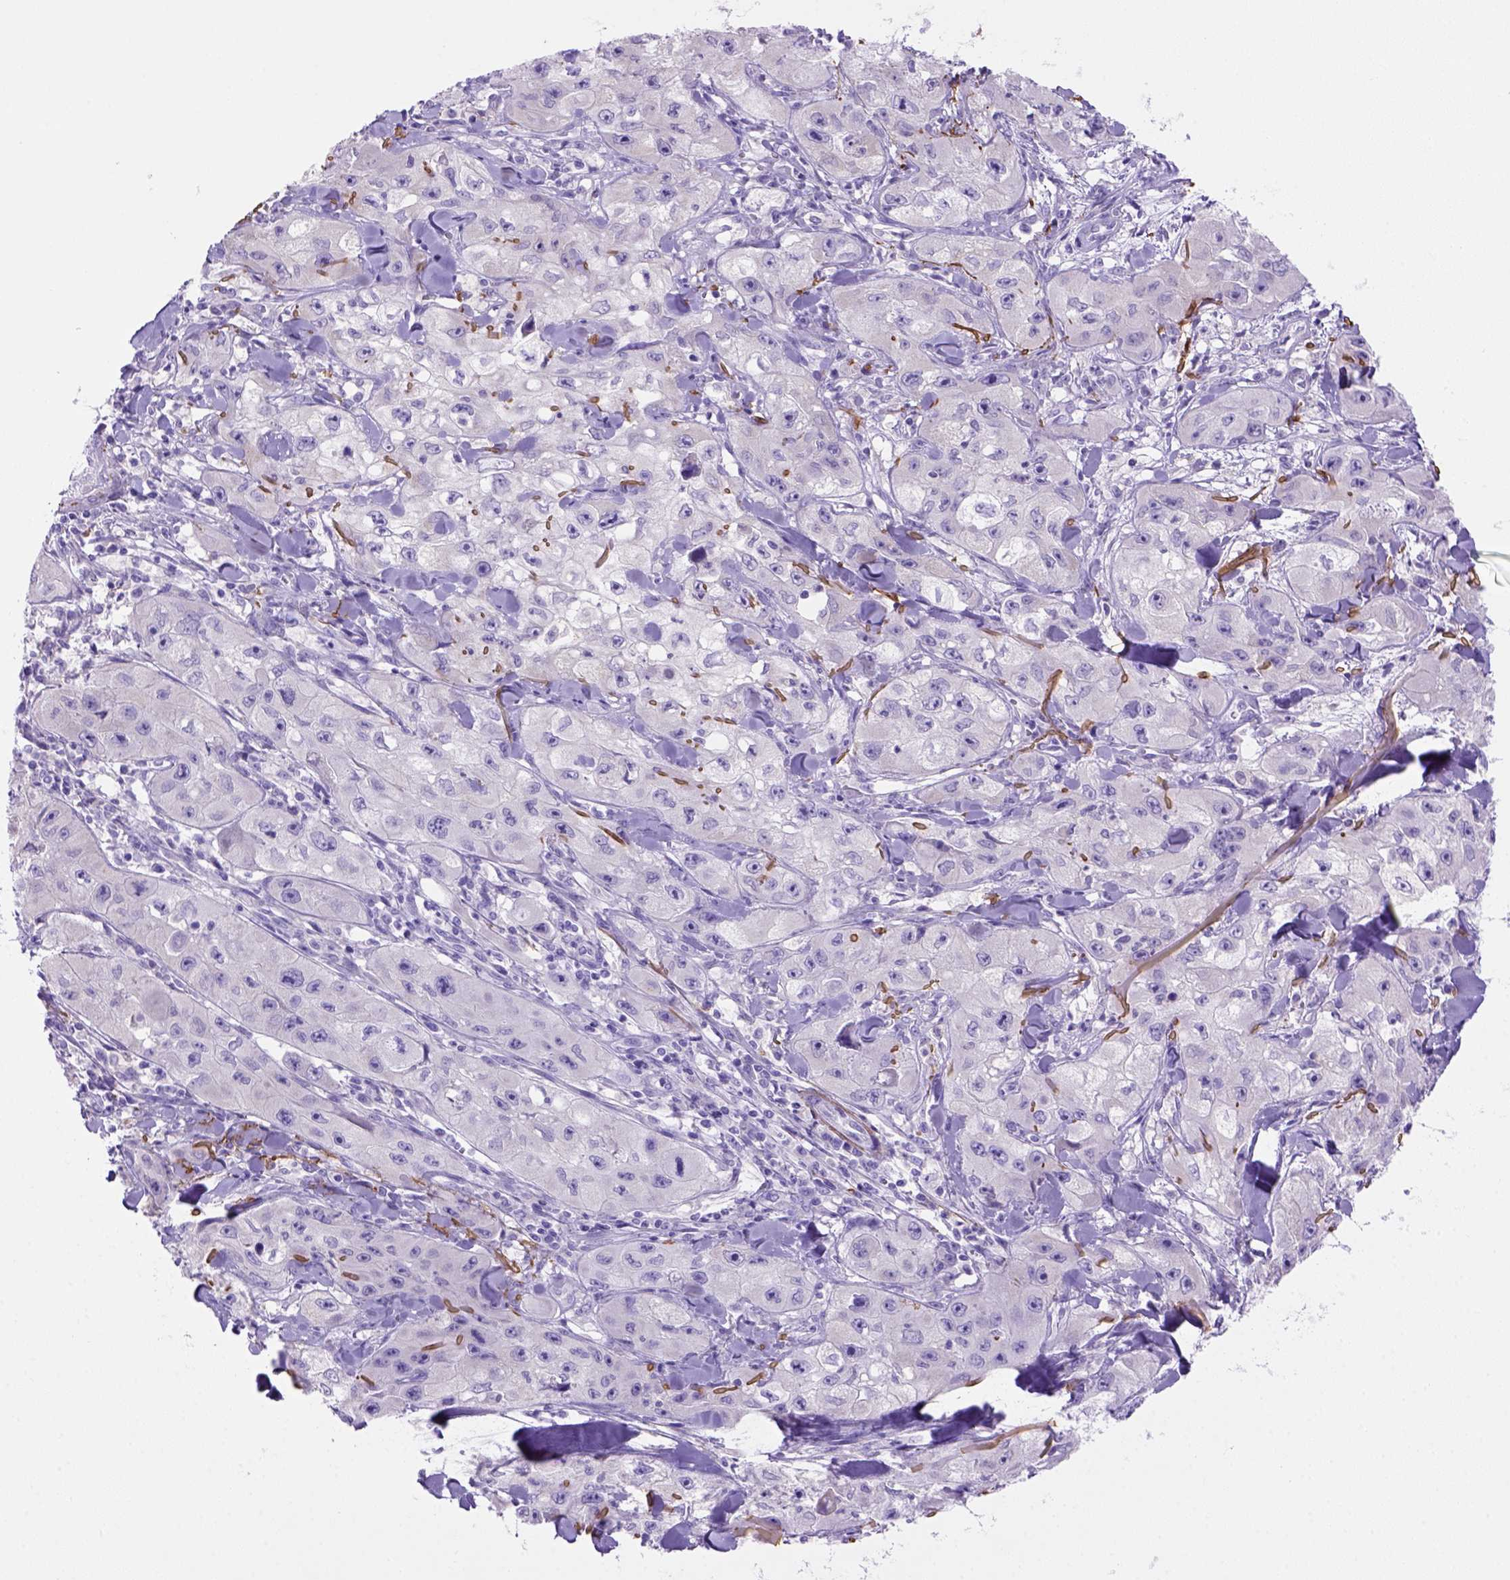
{"staining": {"intensity": "negative", "quantity": "none", "location": "none"}, "tissue": "skin cancer", "cell_type": "Tumor cells", "image_type": "cancer", "snomed": [{"axis": "morphology", "description": "Squamous cell carcinoma, NOS"}, {"axis": "topography", "description": "Skin"}, {"axis": "topography", "description": "Subcutis"}], "caption": "This is an IHC photomicrograph of skin cancer (squamous cell carcinoma). There is no staining in tumor cells.", "gene": "SIRPD", "patient": {"sex": "male", "age": 73}}